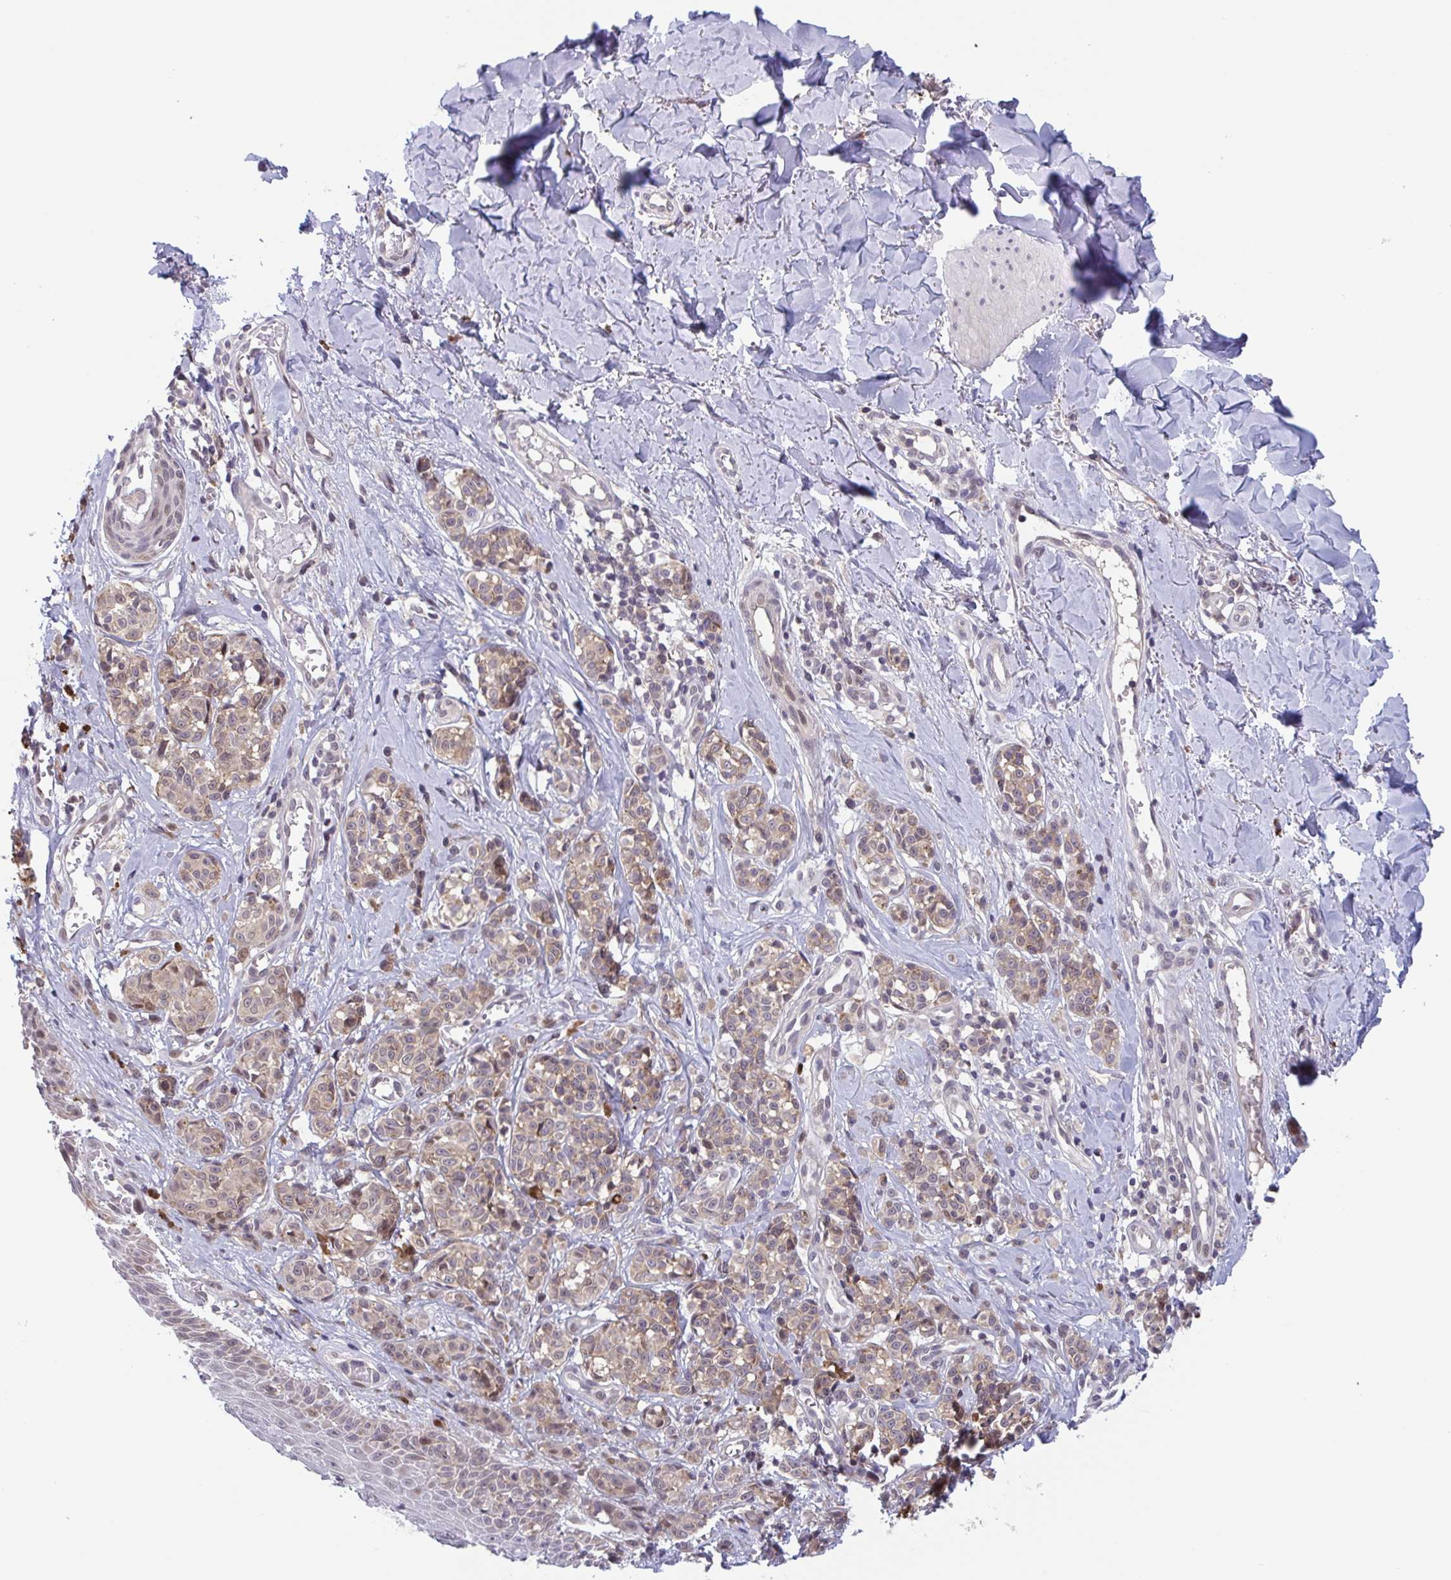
{"staining": {"intensity": "weak", "quantity": "25%-75%", "location": "cytoplasmic/membranous,nuclear"}, "tissue": "melanoma", "cell_type": "Tumor cells", "image_type": "cancer", "snomed": [{"axis": "morphology", "description": "Malignant melanoma, NOS"}, {"axis": "topography", "description": "Skin"}], "caption": "Melanoma stained with DAB immunohistochemistry (IHC) shows low levels of weak cytoplasmic/membranous and nuclear positivity in approximately 25%-75% of tumor cells.", "gene": "RIOK1", "patient": {"sex": "male", "age": 74}}